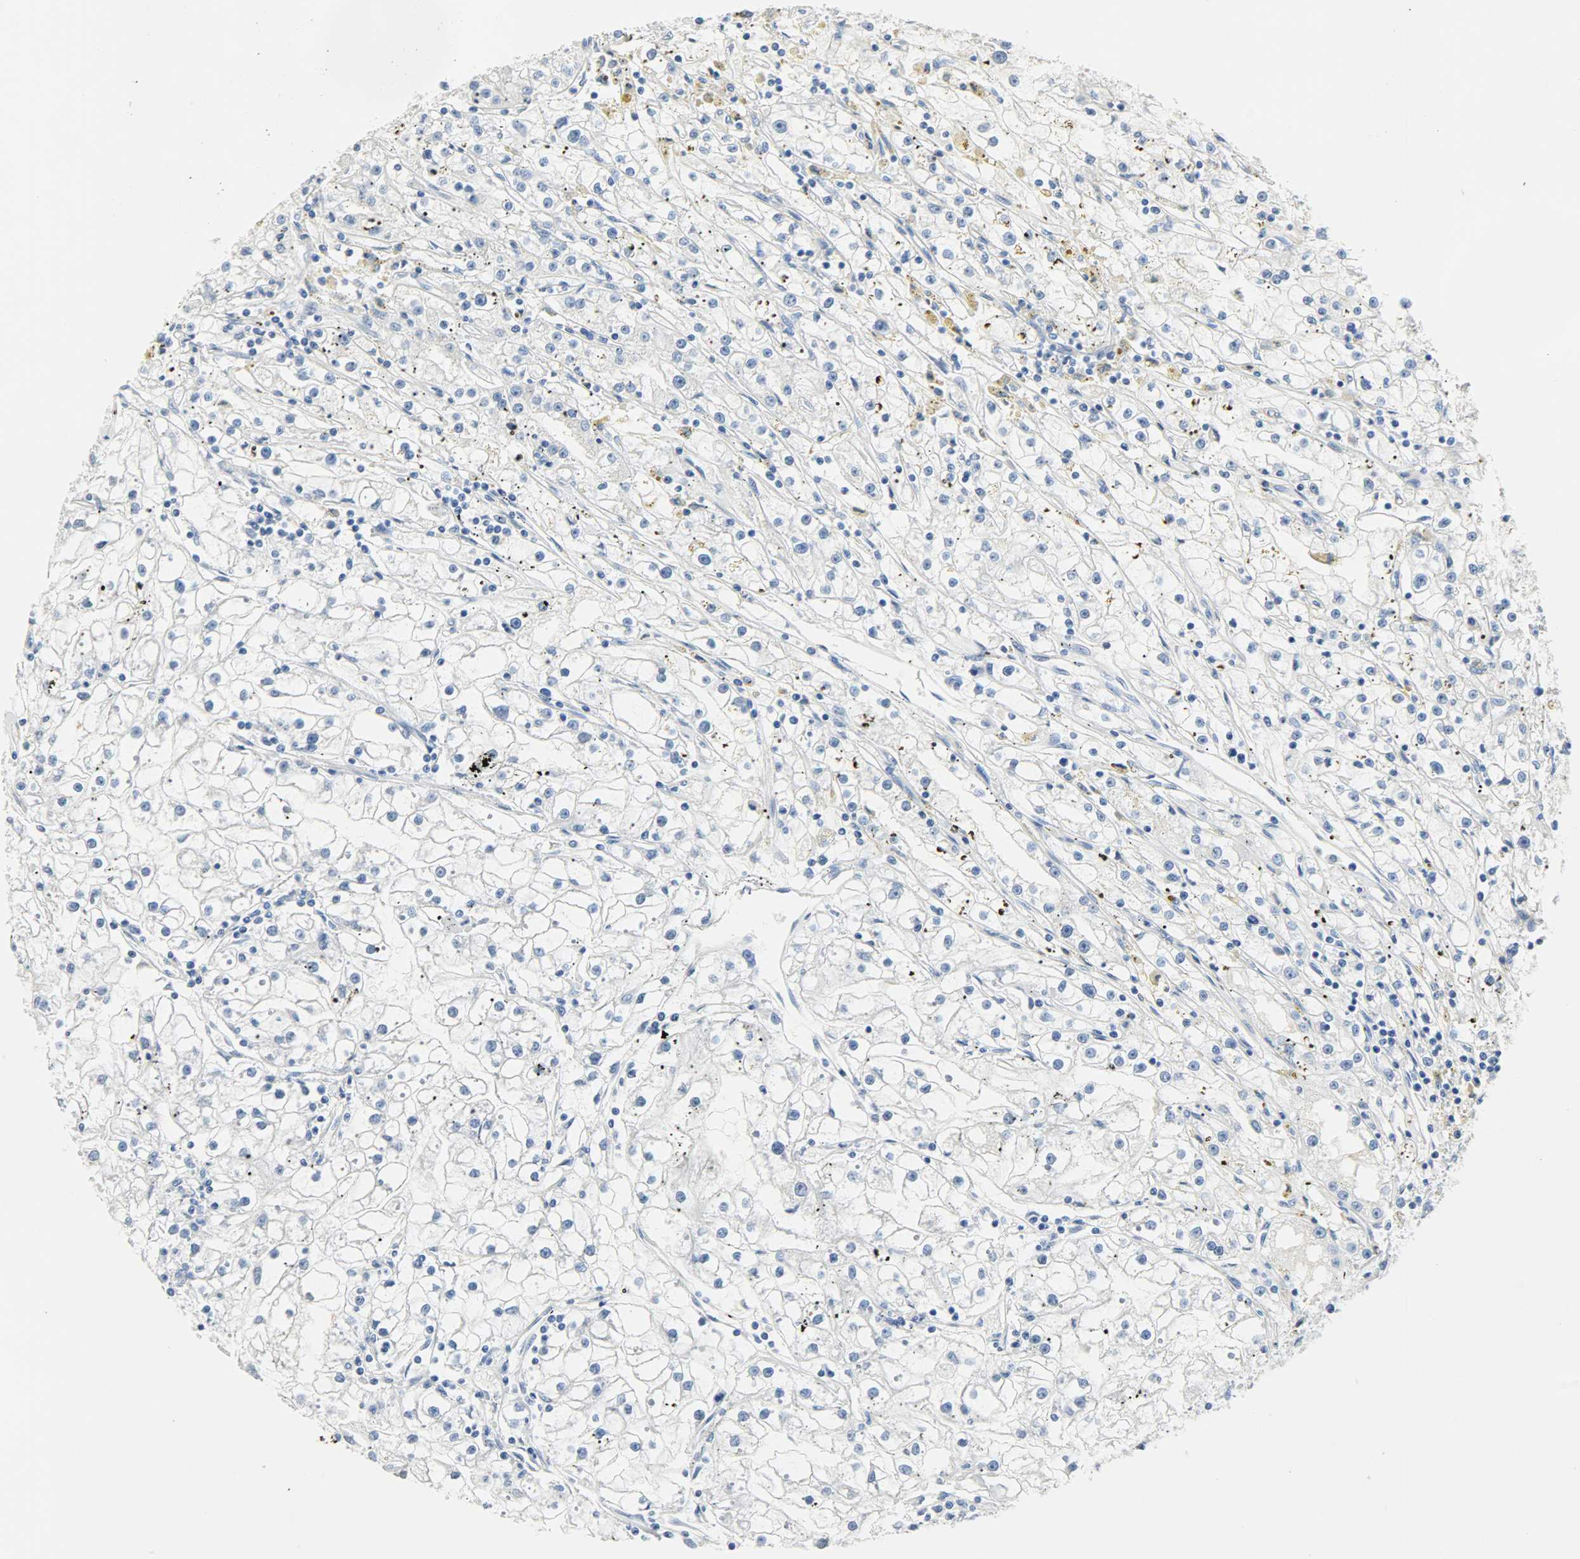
{"staining": {"intensity": "negative", "quantity": "none", "location": "none"}, "tissue": "renal cancer", "cell_type": "Tumor cells", "image_type": "cancer", "snomed": [{"axis": "morphology", "description": "Adenocarcinoma, NOS"}, {"axis": "topography", "description": "Kidney"}], "caption": "Human renal cancer stained for a protein using immunohistochemistry exhibits no expression in tumor cells.", "gene": "CA3", "patient": {"sex": "male", "age": 56}}